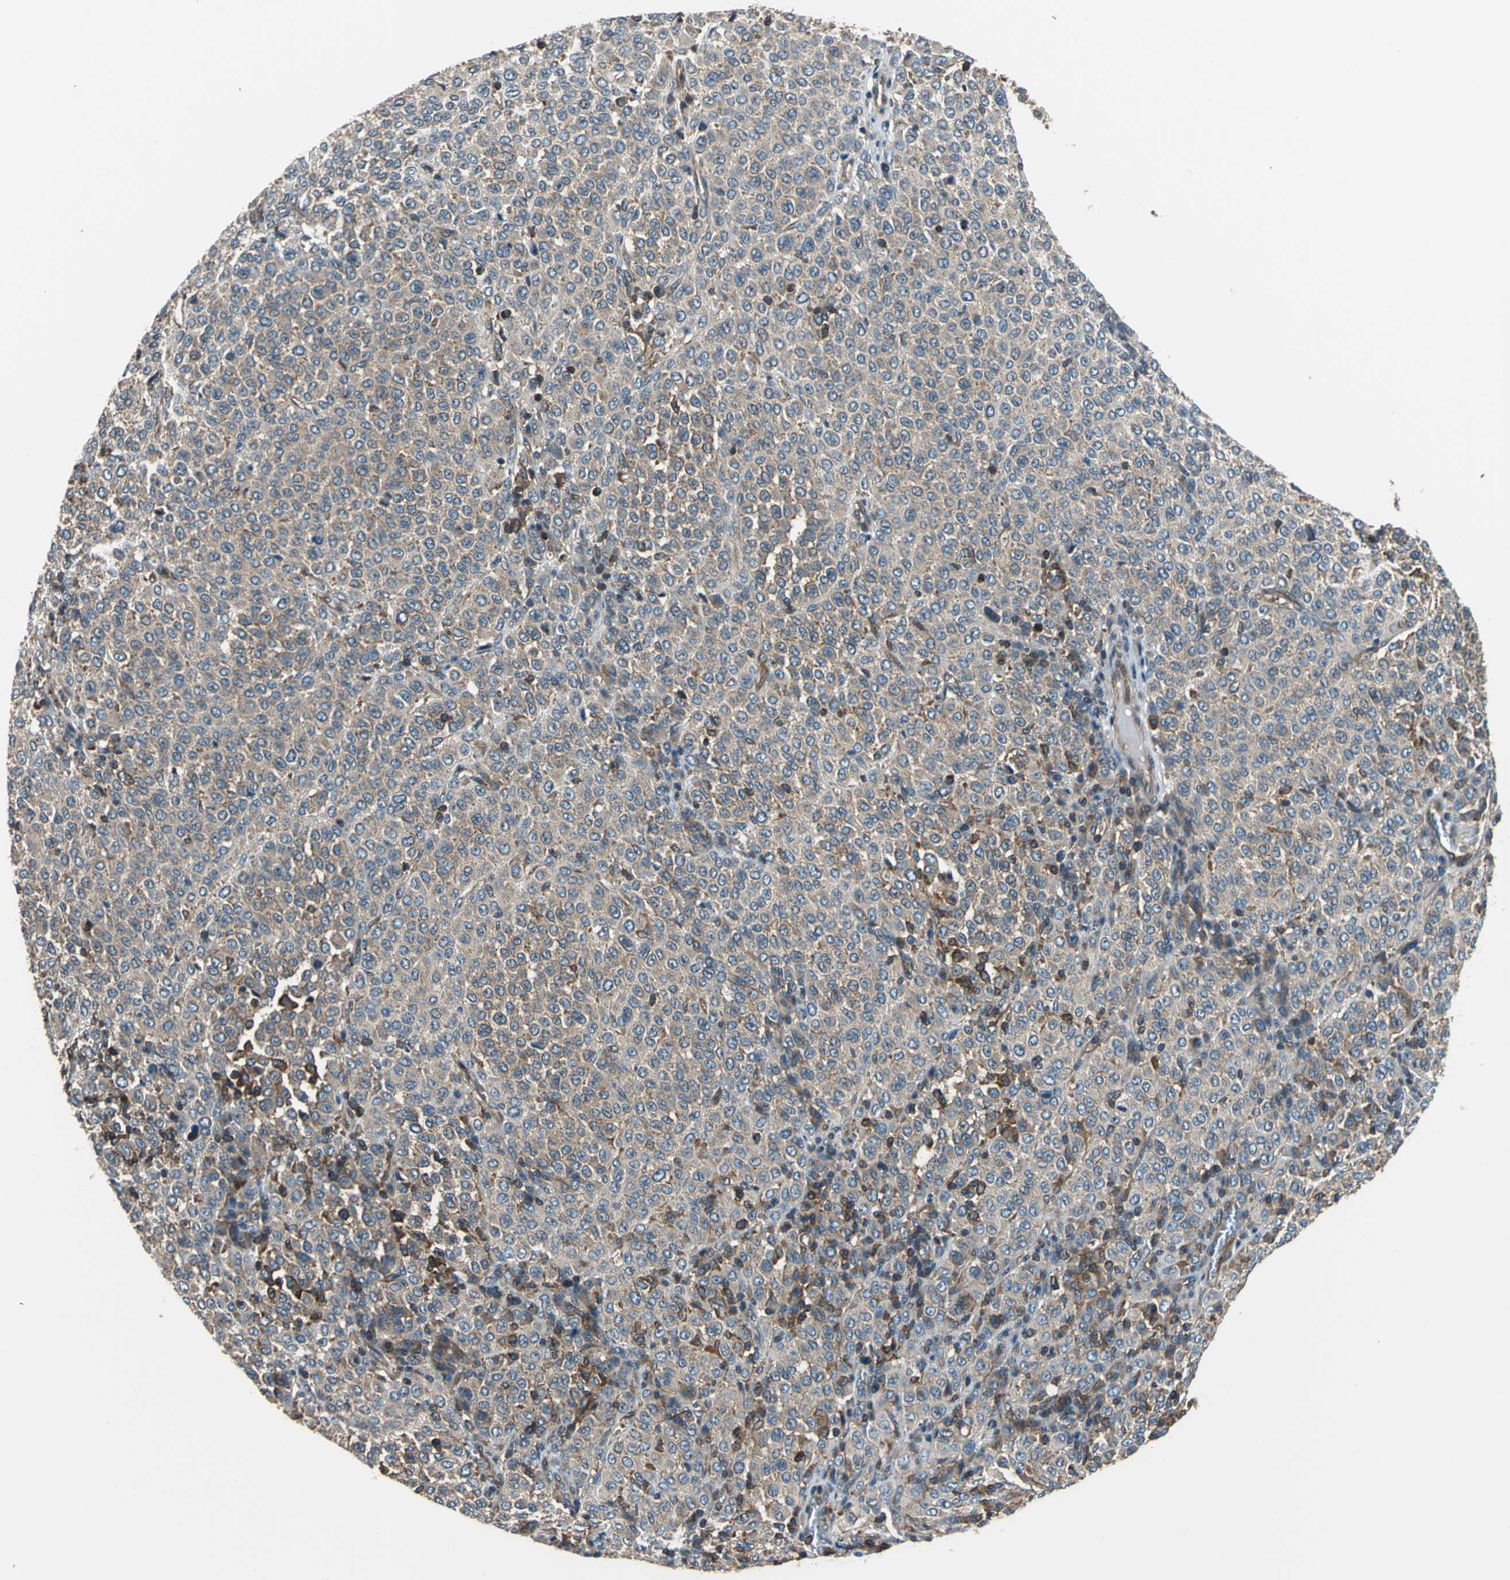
{"staining": {"intensity": "moderate", "quantity": ">75%", "location": "cytoplasmic/membranous"}, "tissue": "melanoma", "cell_type": "Tumor cells", "image_type": "cancer", "snomed": [{"axis": "morphology", "description": "Malignant melanoma, Metastatic site"}, {"axis": "topography", "description": "Pancreas"}], "caption": "This photomicrograph displays melanoma stained with IHC to label a protein in brown. The cytoplasmic/membranous of tumor cells show moderate positivity for the protein. Nuclei are counter-stained blue.", "gene": "PARVA", "patient": {"sex": "female", "age": 30}}